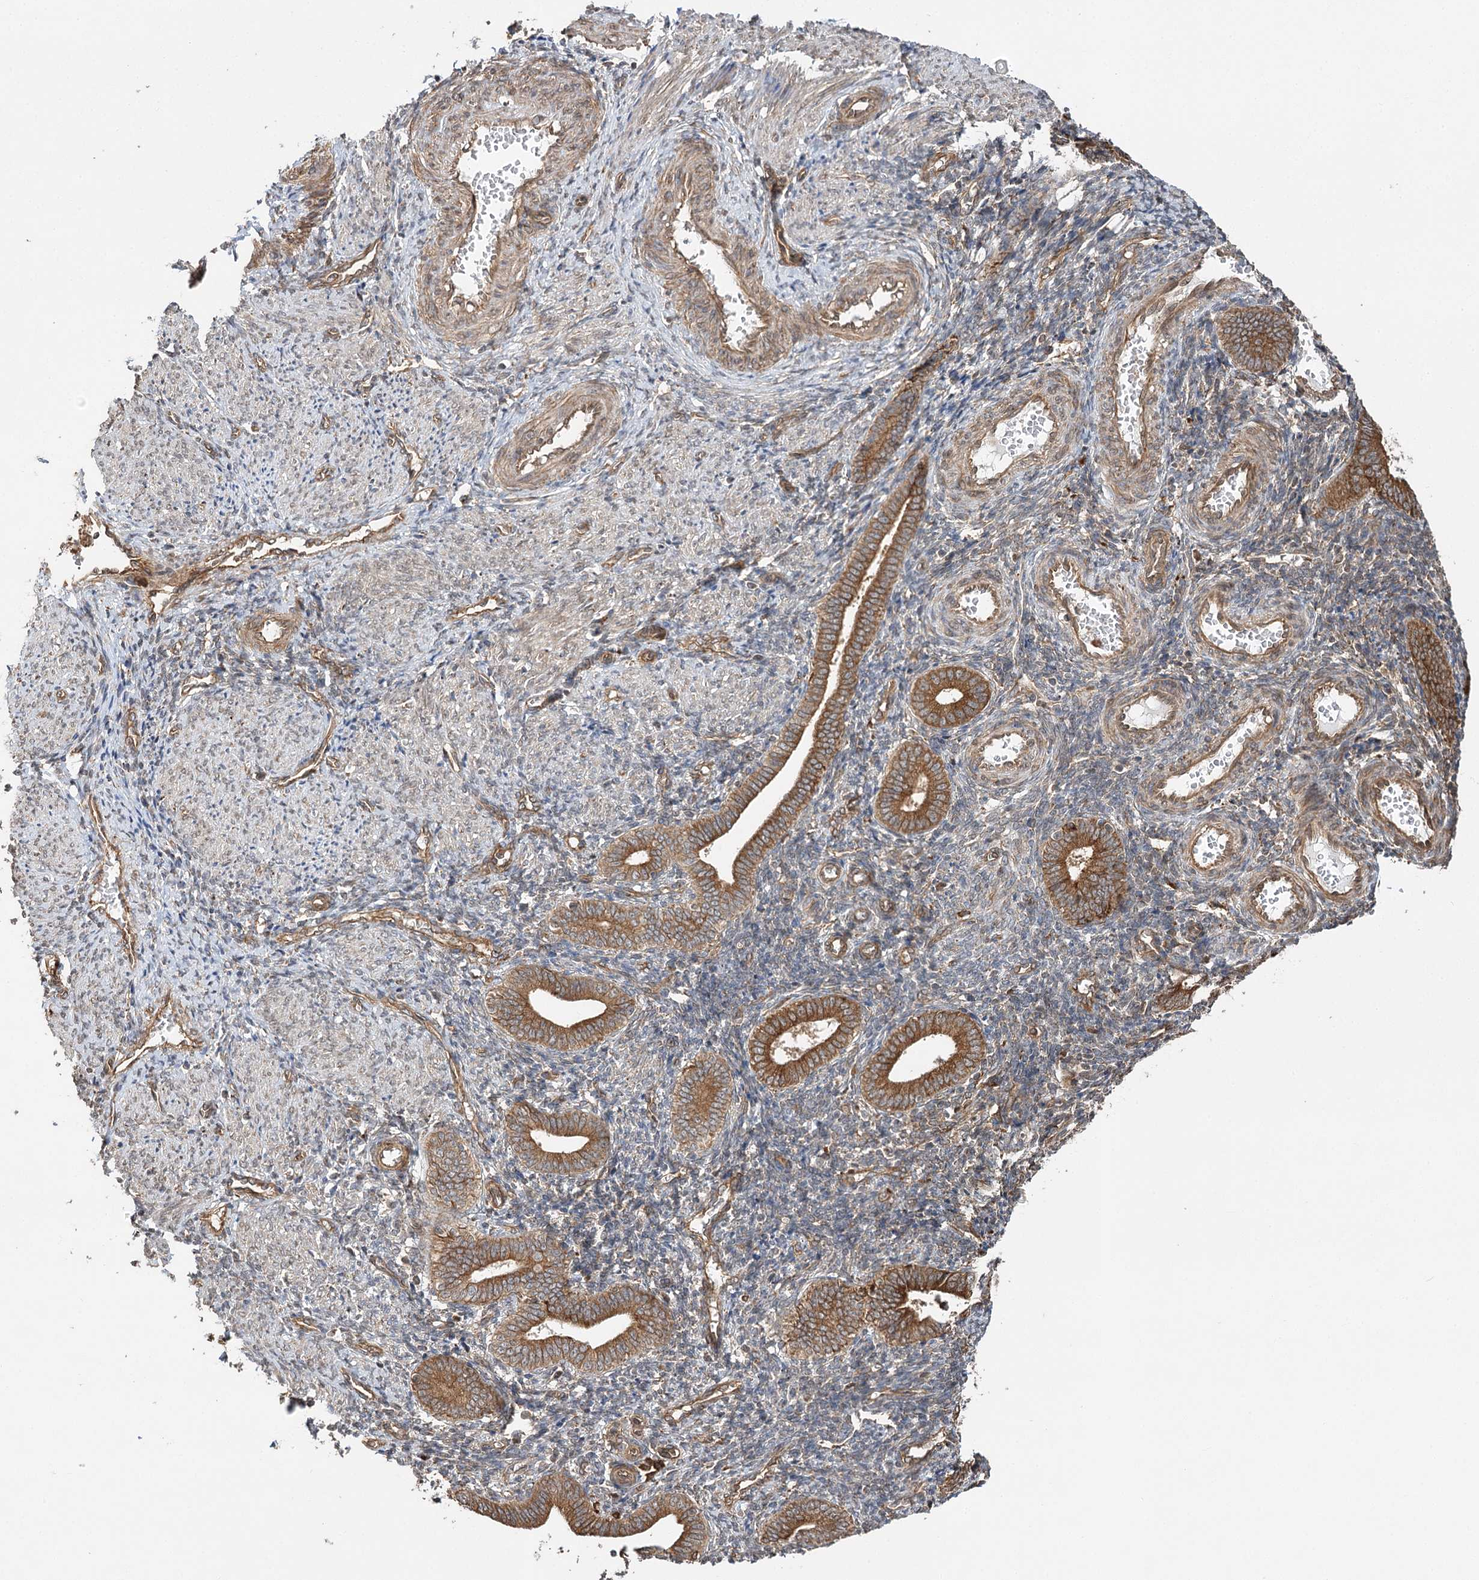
{"staining": {"intensity": "weak", "quantity": "<25%", "location": "cytoplasmic/membranous"}, "tissue": "endometrium", "cell_type": "Cells in endometrial stroma", "image_type": "normal", "snomed": [{"axis": "morphology", "description": "Normal tissue, NOS"}, {"axis": "topography", "description": "Uterus"}, {"axis": "topography", "description": "Endometrium"}], "caption": "Immunohistochemical staining of unremarkable endometrium shows no significant positivity in cells in endometrial stroma.", "gene": "DNAJB14", "patient": {"sex": "female", "age": 33}}